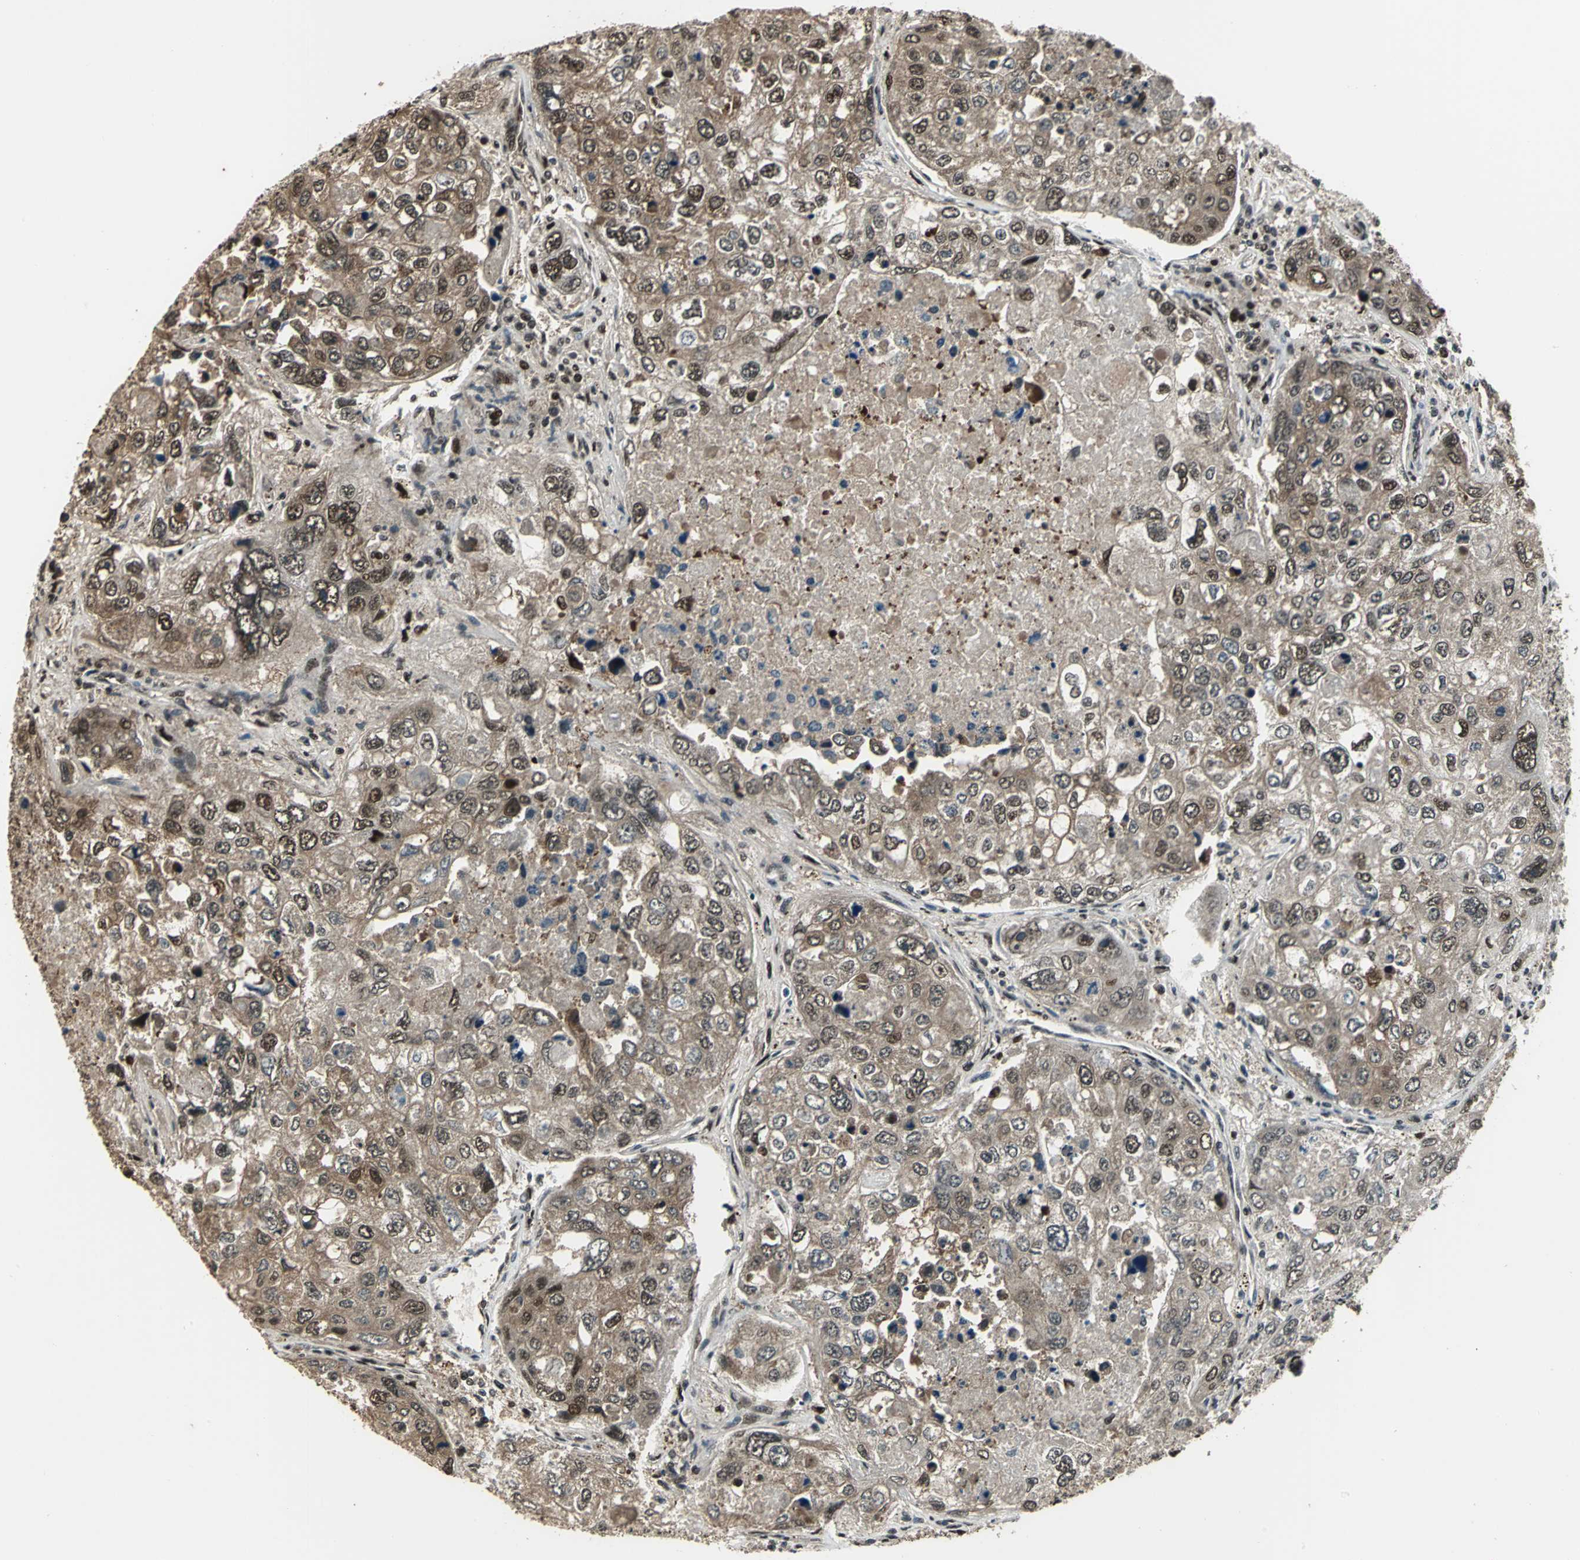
{"staining": {"intensity": "weak", "quantity": ">75%", "location": "cytoplasmic/membranous,nuclear"}, "tissue": "urothelial cancer", "cell_type": "Tumor cells", "image_type": "cancer", "snomed": [{"axis": "morphology", "description": "Urothelial carcinoma, High grade"}, {"axis": "topography", "description": "Lymph node"}, {"axis": "topography", "description": "Urinary bladder"}], "caption": "A high-resolution histopathology image shows IHC staining of urothelial cancer, which shows weak cytoplasmic/membranous and nuclear expression in approximately >75% of tumor cells.", "gene": "MIS18BP1", "patient": {"sex": "male", "age": 51}}